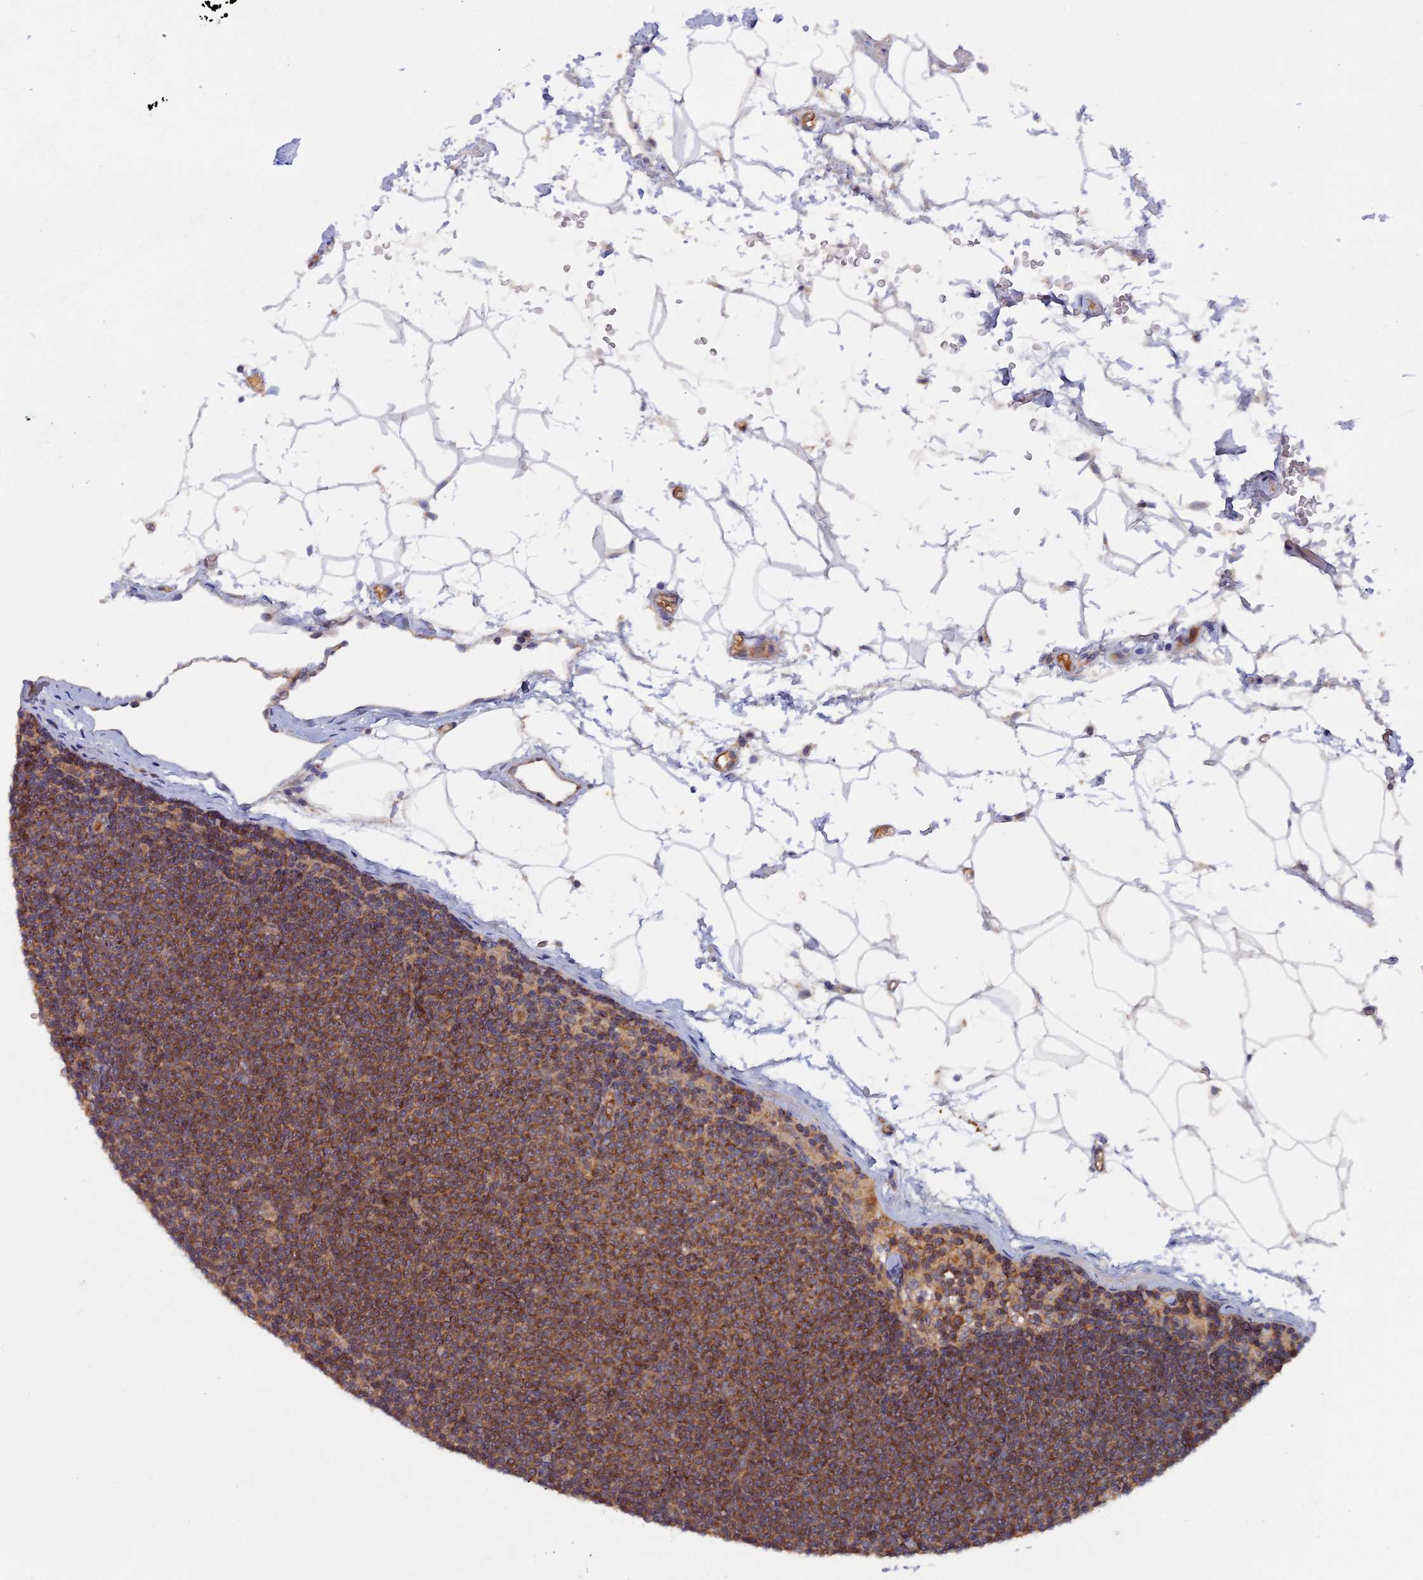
{"staining": {"intensity": "moderate", "quantity": ">75%", "location": "cytoplasmic/membranous"}, "tissue": "lymphoma", "cell_type": "Tumor cells", "image_type": "cancer", "snomed": [{"axis": "morphology", "description": "Malignant lymphoma, non-Hodgkin's type, Low grade"}, {"axis": "topography", "description": "Lymph node"}], "caption": "Protein staining exhibits moderate cytoplasmic/membranous staining in about >75% of tumor cells in lymphoma.", "gene": "RAB15", "patient": {"sex": "female", "age": 53}}